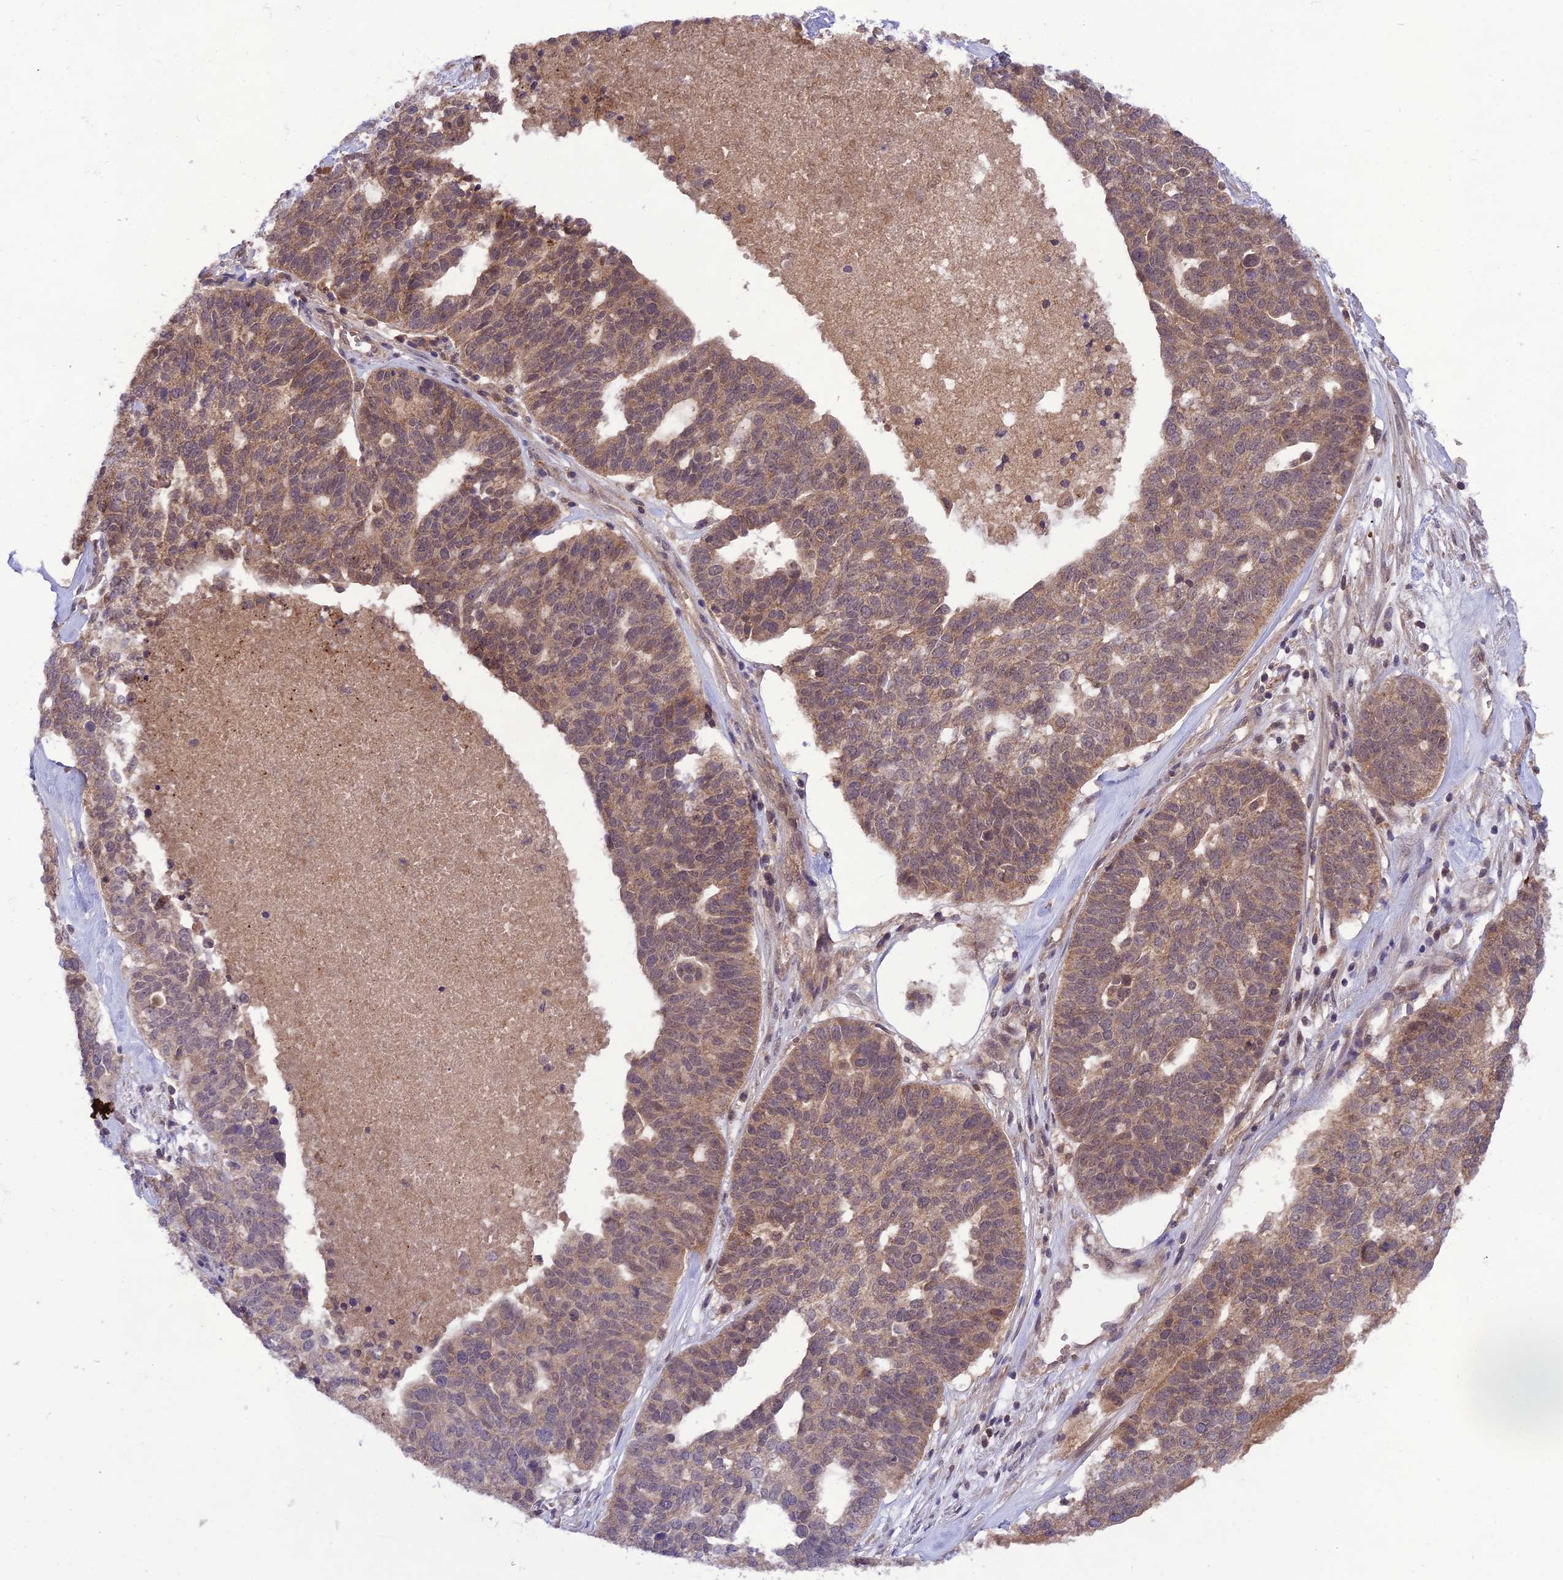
{"staining": {"intensity": "weak", "quantity": ">75%", "location": "cytoplasmic/membranous"}, "tissue": "ovarian cancer", "cell_type": "Tumor cells", "image_type": "cancer", "snomed": [{"axis": "morphology", "description": "Cystadenocarcinoma, serous, NOS"}, {"axis": "topography", "description": "Ovary"}], "caption": "Protein expression analysis of human ovarian cancer (serous cystadenocarcinoma) reveals weak cytoplasmic/membranous expression in about >75% of tumor cells.", "gene": "NDUFC1", "patient": {"sex": "female", "age": 59}}